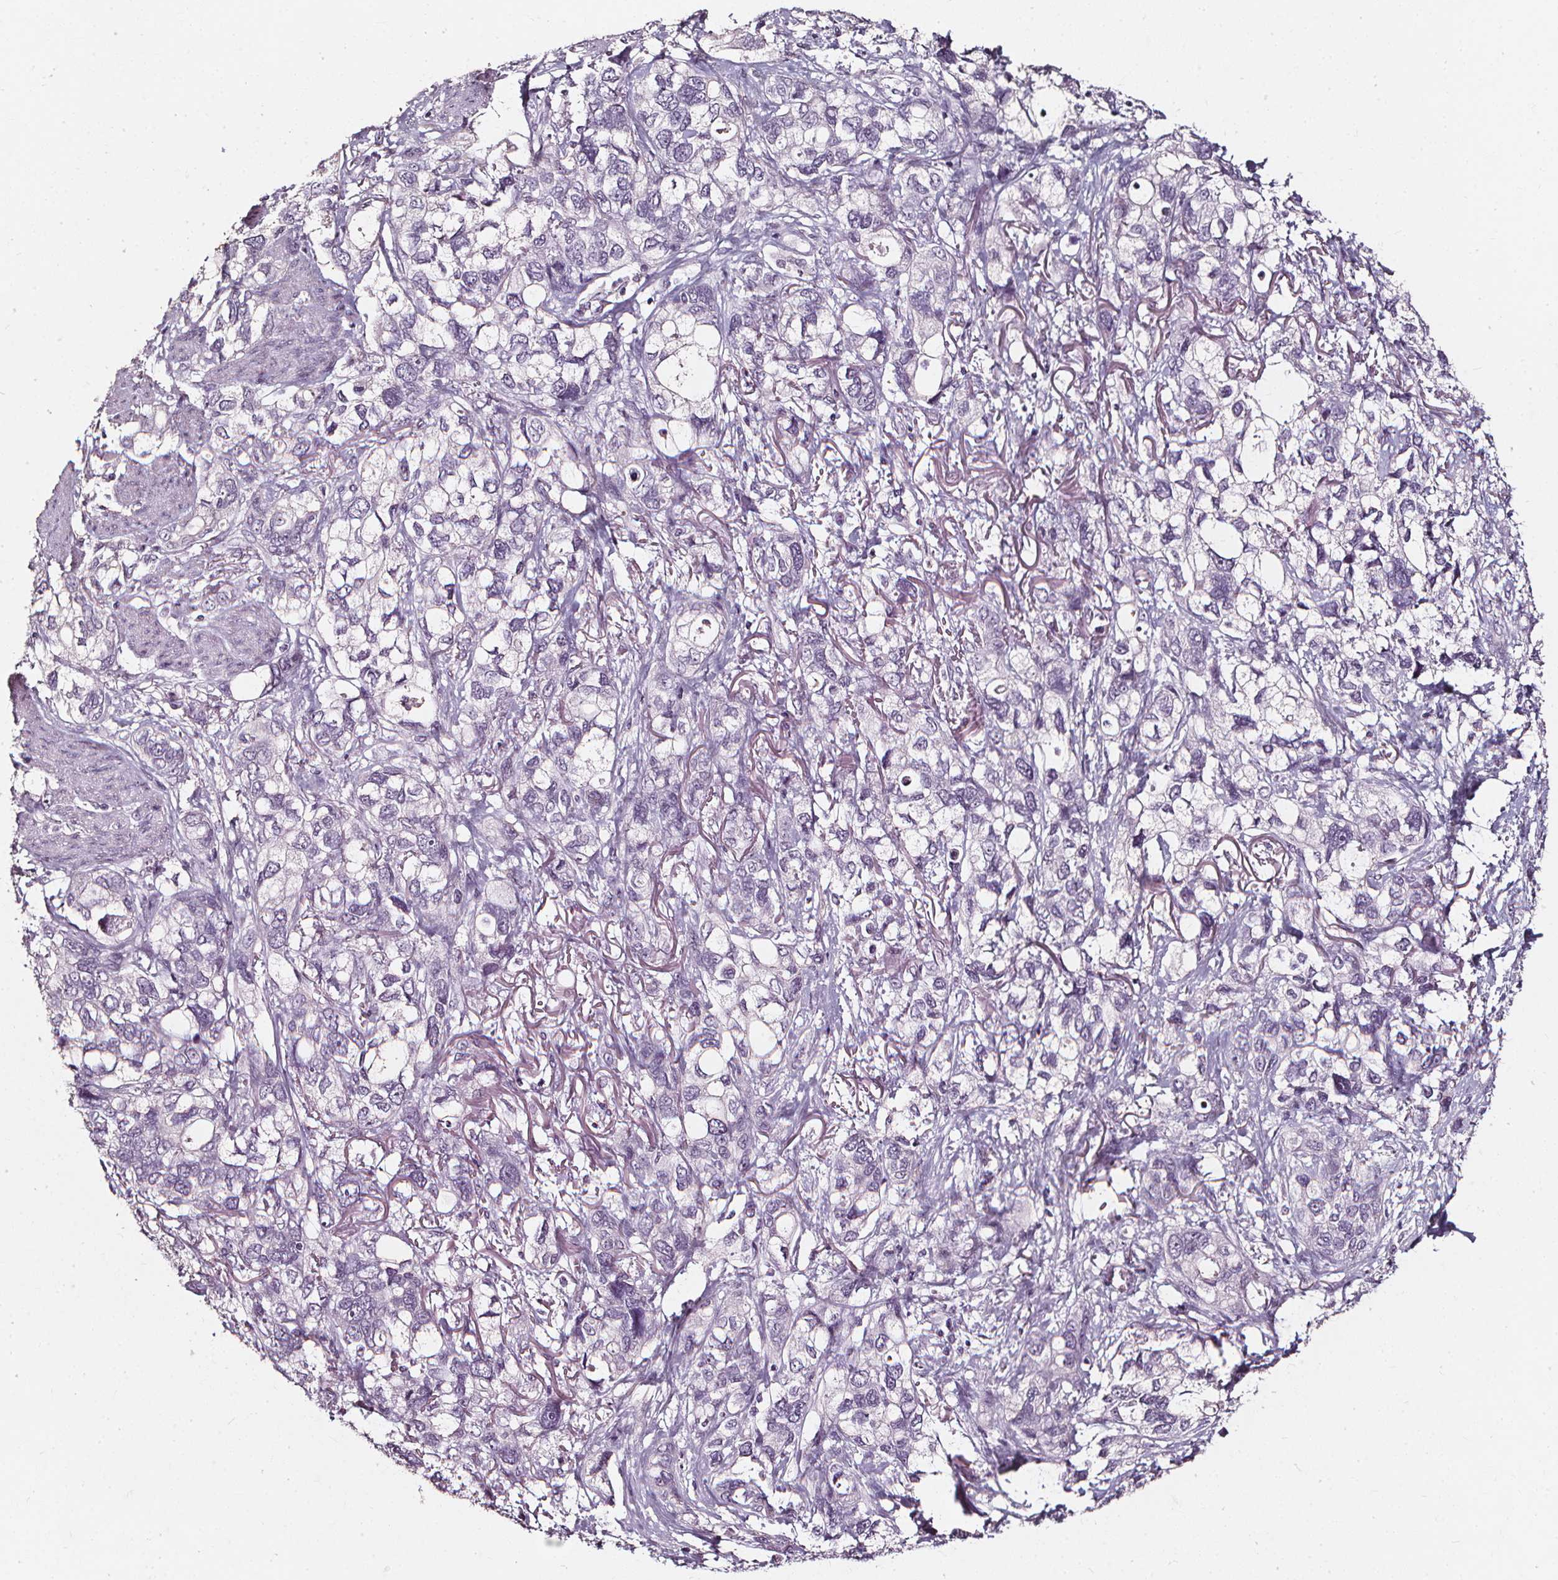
{"staining": {"intensity": "negative", "quantity": "none", "location": "none"}, "tissue": "stomach cancer", "cell_type": "Tumor cells", "image_type": "cancer", "snomed": [{"axis": "morphology", "description": "Adenocarcinoma, NOS"}, {"axis": "topography", "description": "Stomach, upper"}], "caption": "Tumor cells show no significant expression in adenocarcinoma (stomach).", "gene": "DEFA5", "patient": {"sex": "female", "age": 81}}